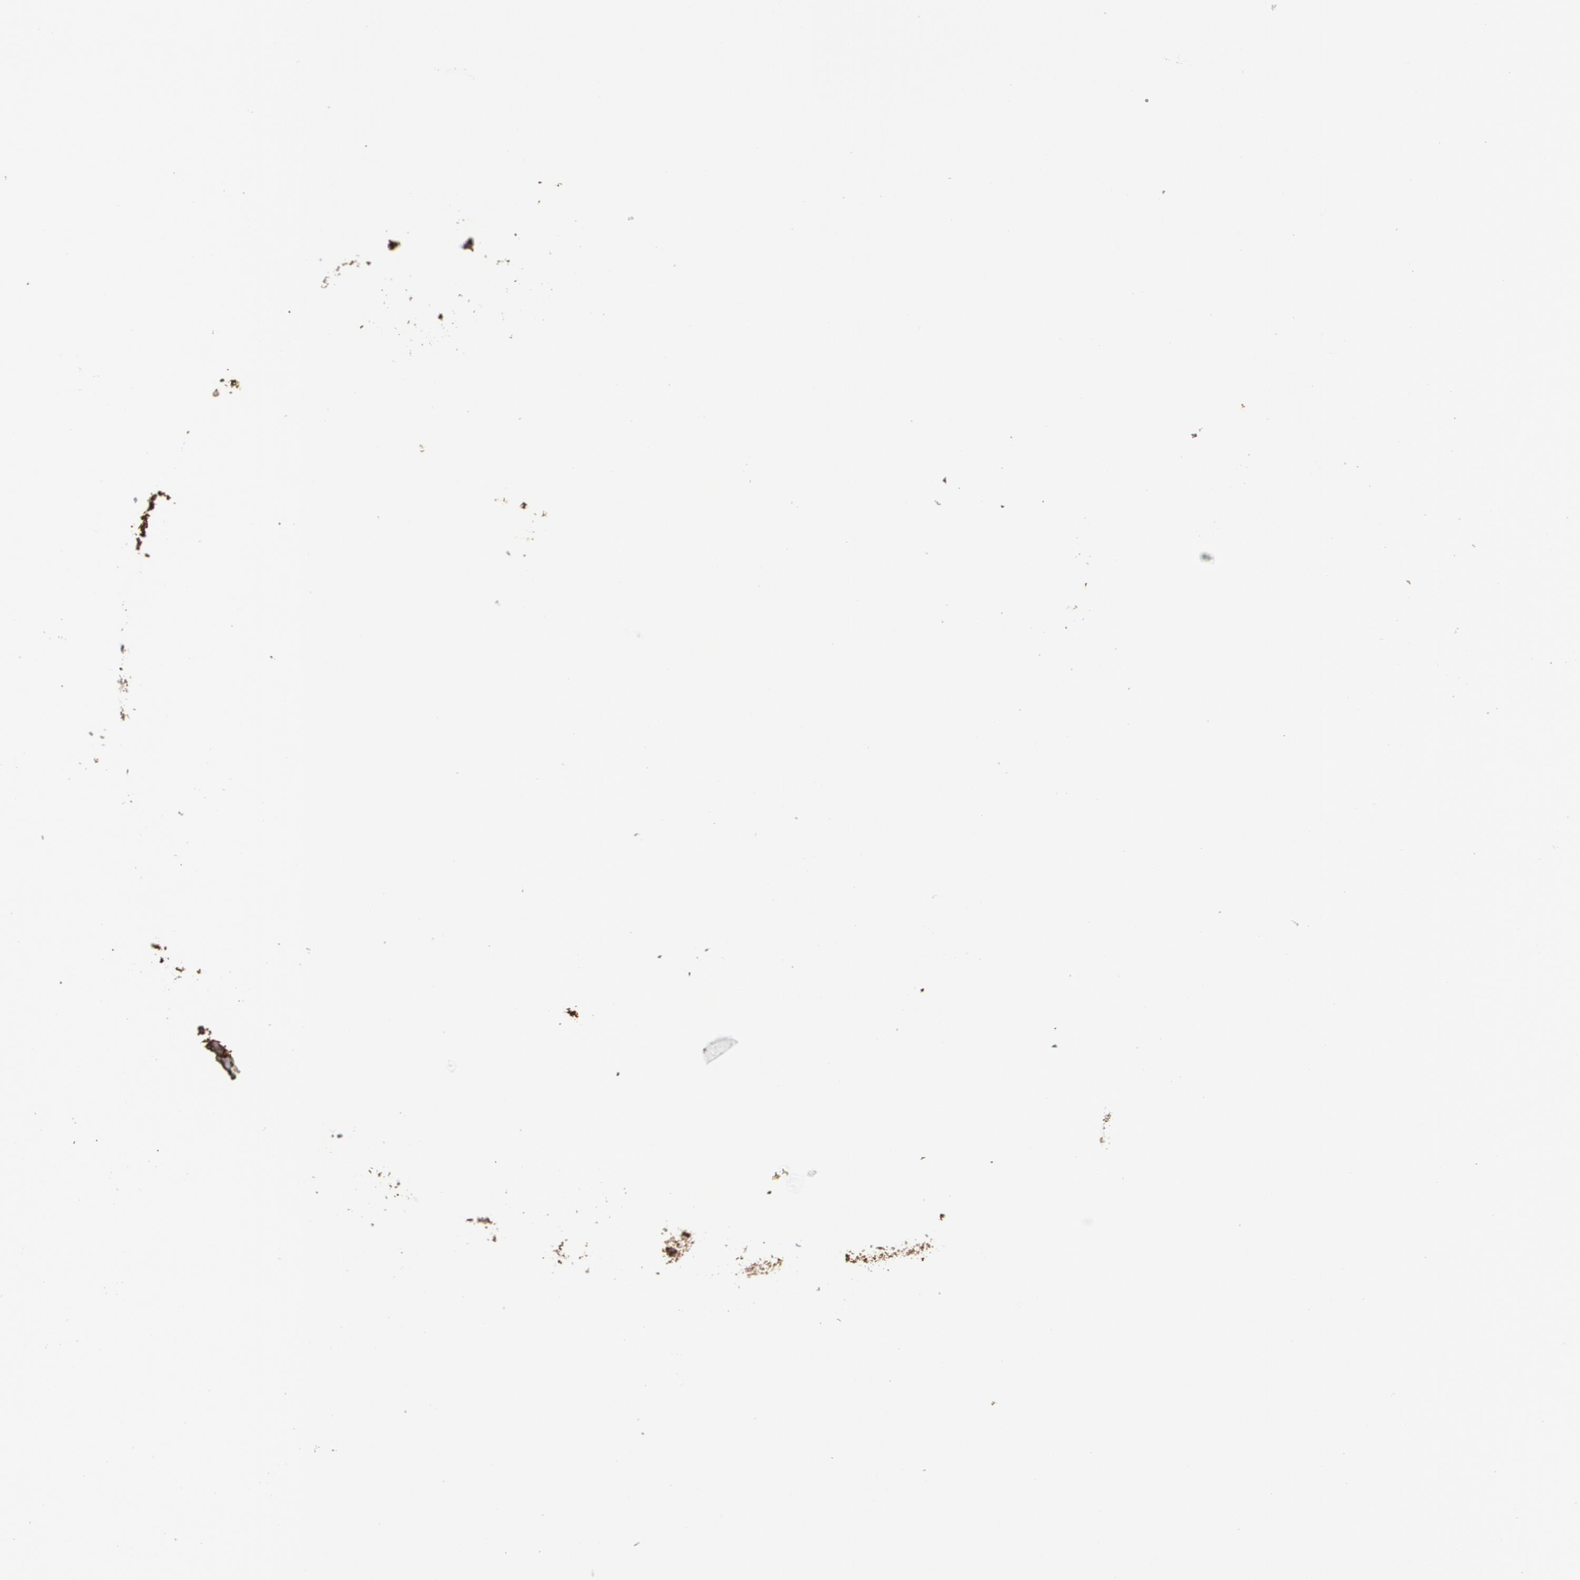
{"staining": {"intensity": "negative", "quantity": "none", "location": "none"}, "tissue": "melanoma", "cell_type": "Tumor cells", "image_type": "cancer", "snomed": [{"axis": "morphology", "description": "Malignant melanoma, NOS"}, {"axis": "topography", "description": "Skin"}], "caption": "This is an IHC histopathology image of human melanoma. There is no expression in tumor cells.", "gene": "FBLN1", "patient": {"sex": "male", "age": 91}}